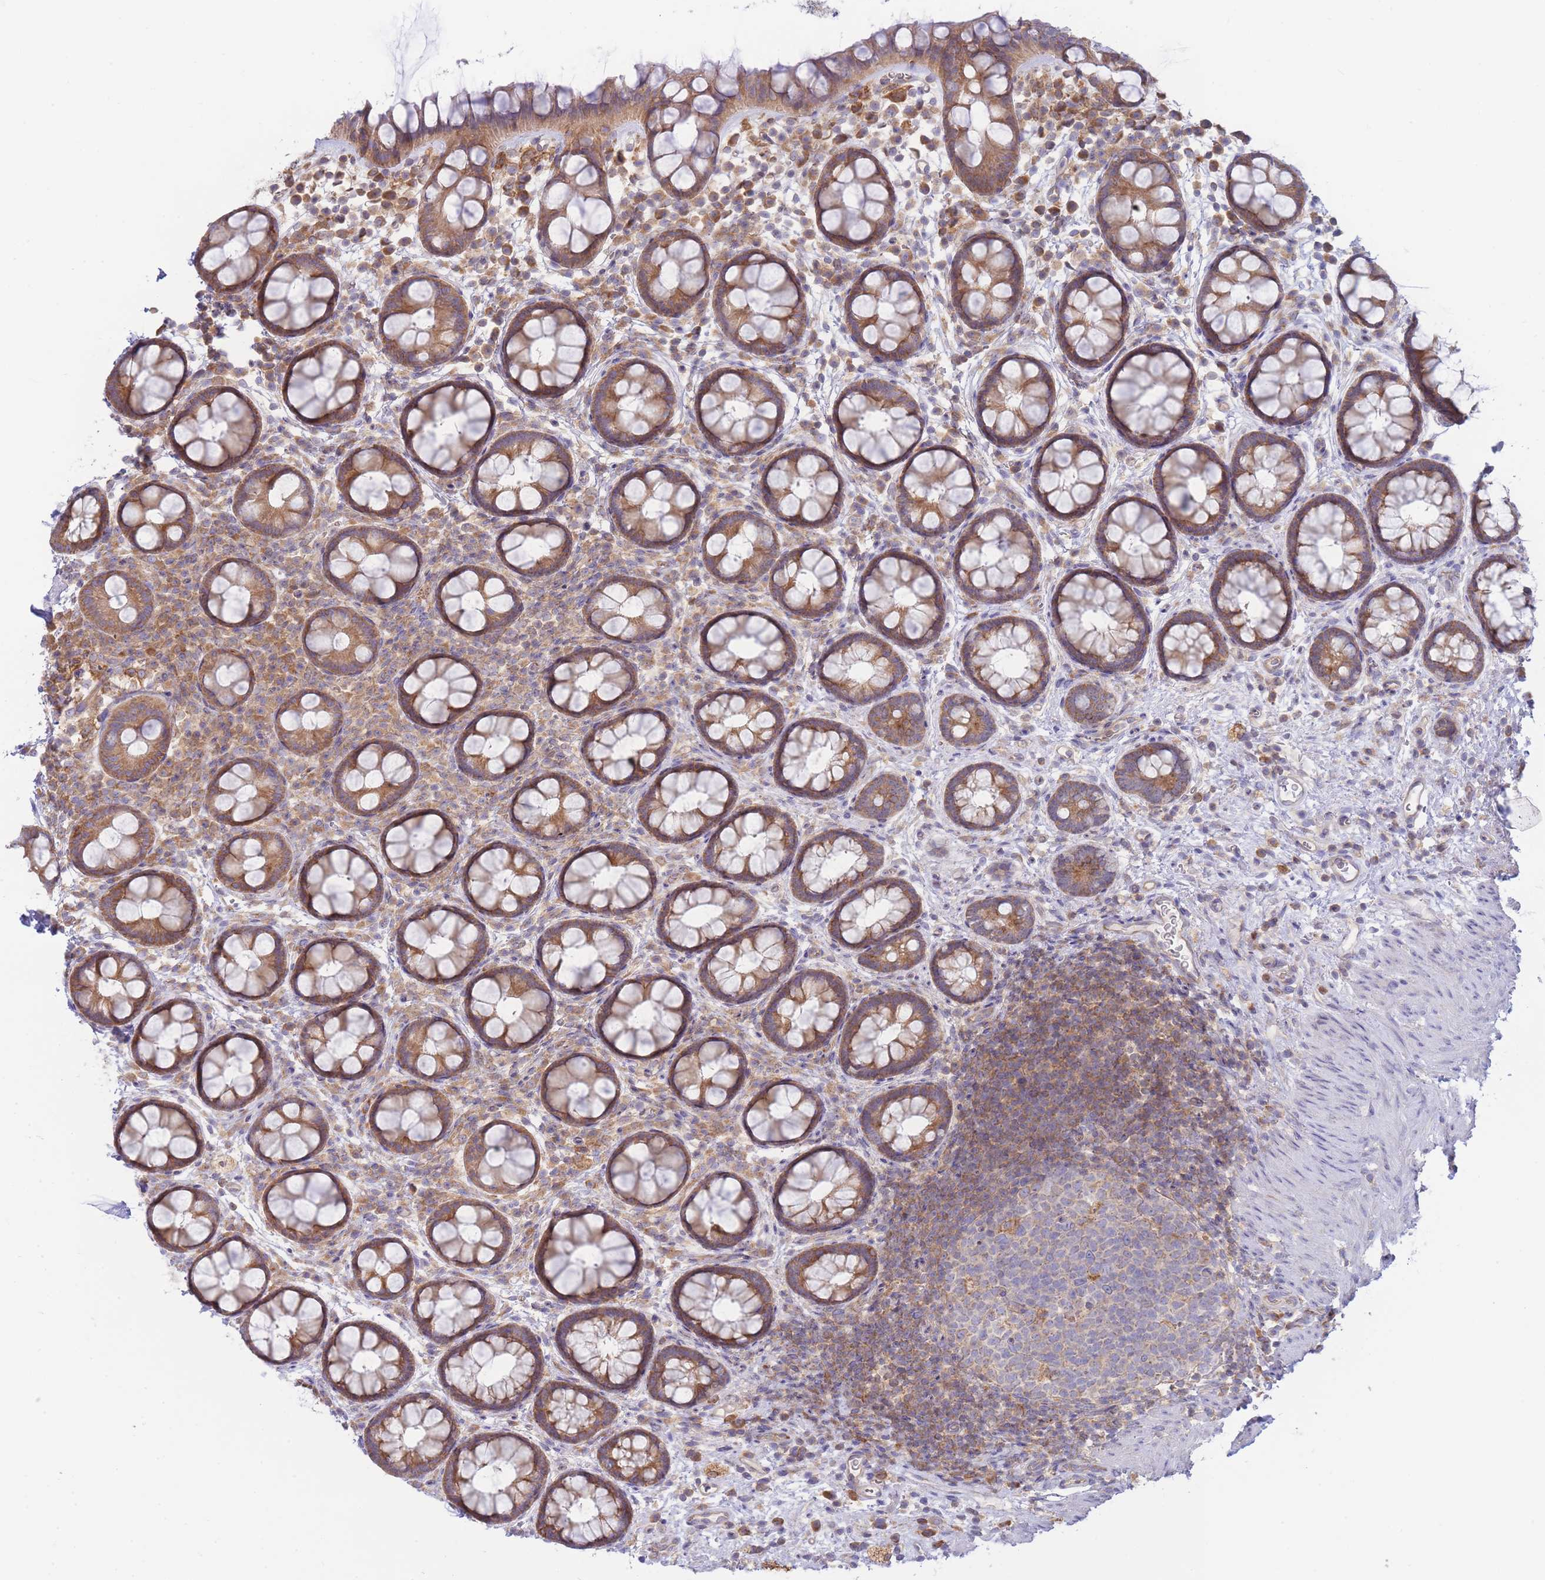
{"staining": {"intensity": "moderate", "quantity": ">75%", "location": "cytoplasmic/membranous"}, "tissue": "rectum", "cell_type": "Glandular cells", "image_type": "normal", "snomed": [{"axis": "morphology", "description": "Normal tissue, NOS"}, {"axis": "topography", "description": "Rectum"}, {"axis": "topography", "description": "Peripheral nerve tissue"}], "caption": "Immunohistochemistry (IHC) micrograph of normal rectum: rectum stained using immunohistochemistry (IHC) exhibits medium levels of moderate protein expression localized specifically in the cytoplasmic/membranous of glandular cells, appearing as a cytoplasmic/membranous brown color.", "gene": "SH2B2", "patient": {"sex": "female", "age": 69}}